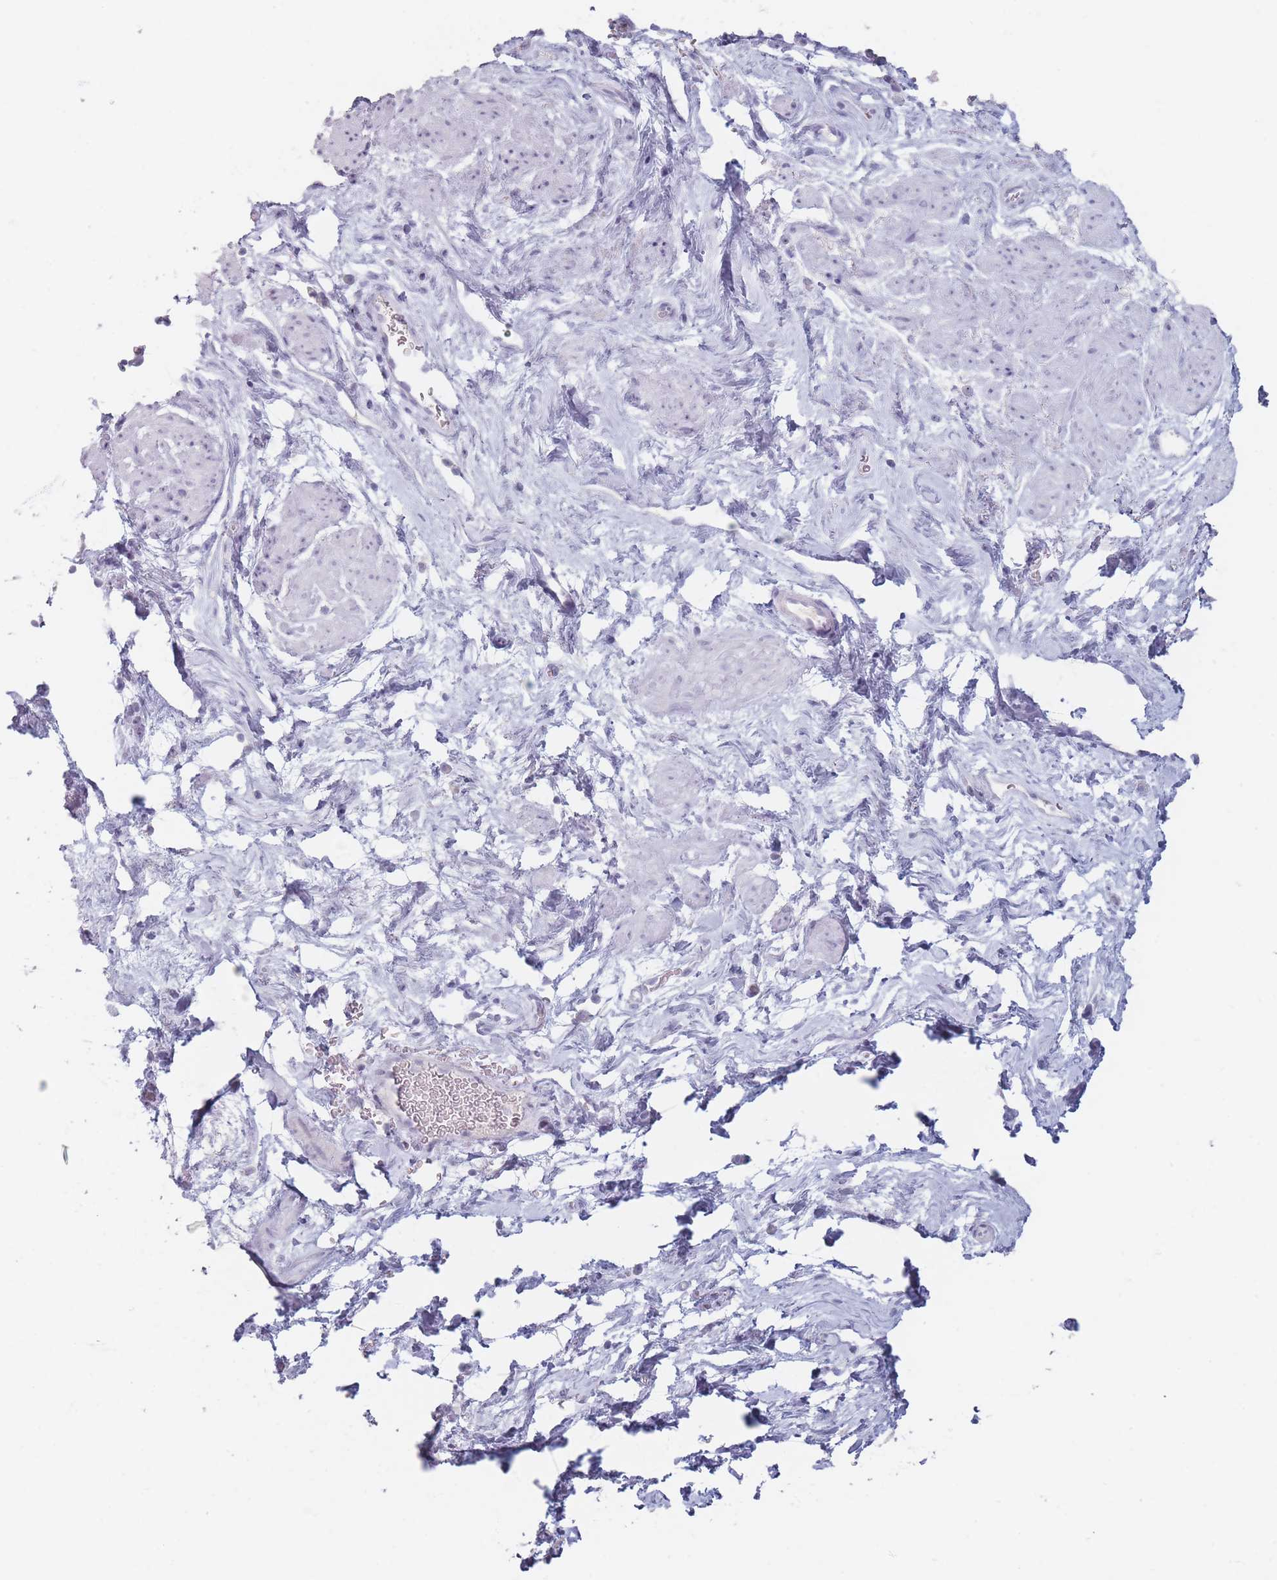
{"staining": {"intensity": "negative", "quantity": "none", "location": "none"}, "tissue": "smooth muscle", "cell_type": "Smooth muscle cells", "image_type": "normal", "snomed": [{"axis": "morphology", "description": "Normal tissue, NOS"}, {"axis": "topography", "description": "Smooth muscle"}, {"axis": "topography", "description": "Peripheral nerve tissue"}], "caption": "Smooth muscle cells are negative for brown protein staining in normal smooth muscle. (Immunohistochemistry, brightfield microscopy, high magnification).", "gene": "HELZ2", "patient": {"sex": "male", "age": 69}}